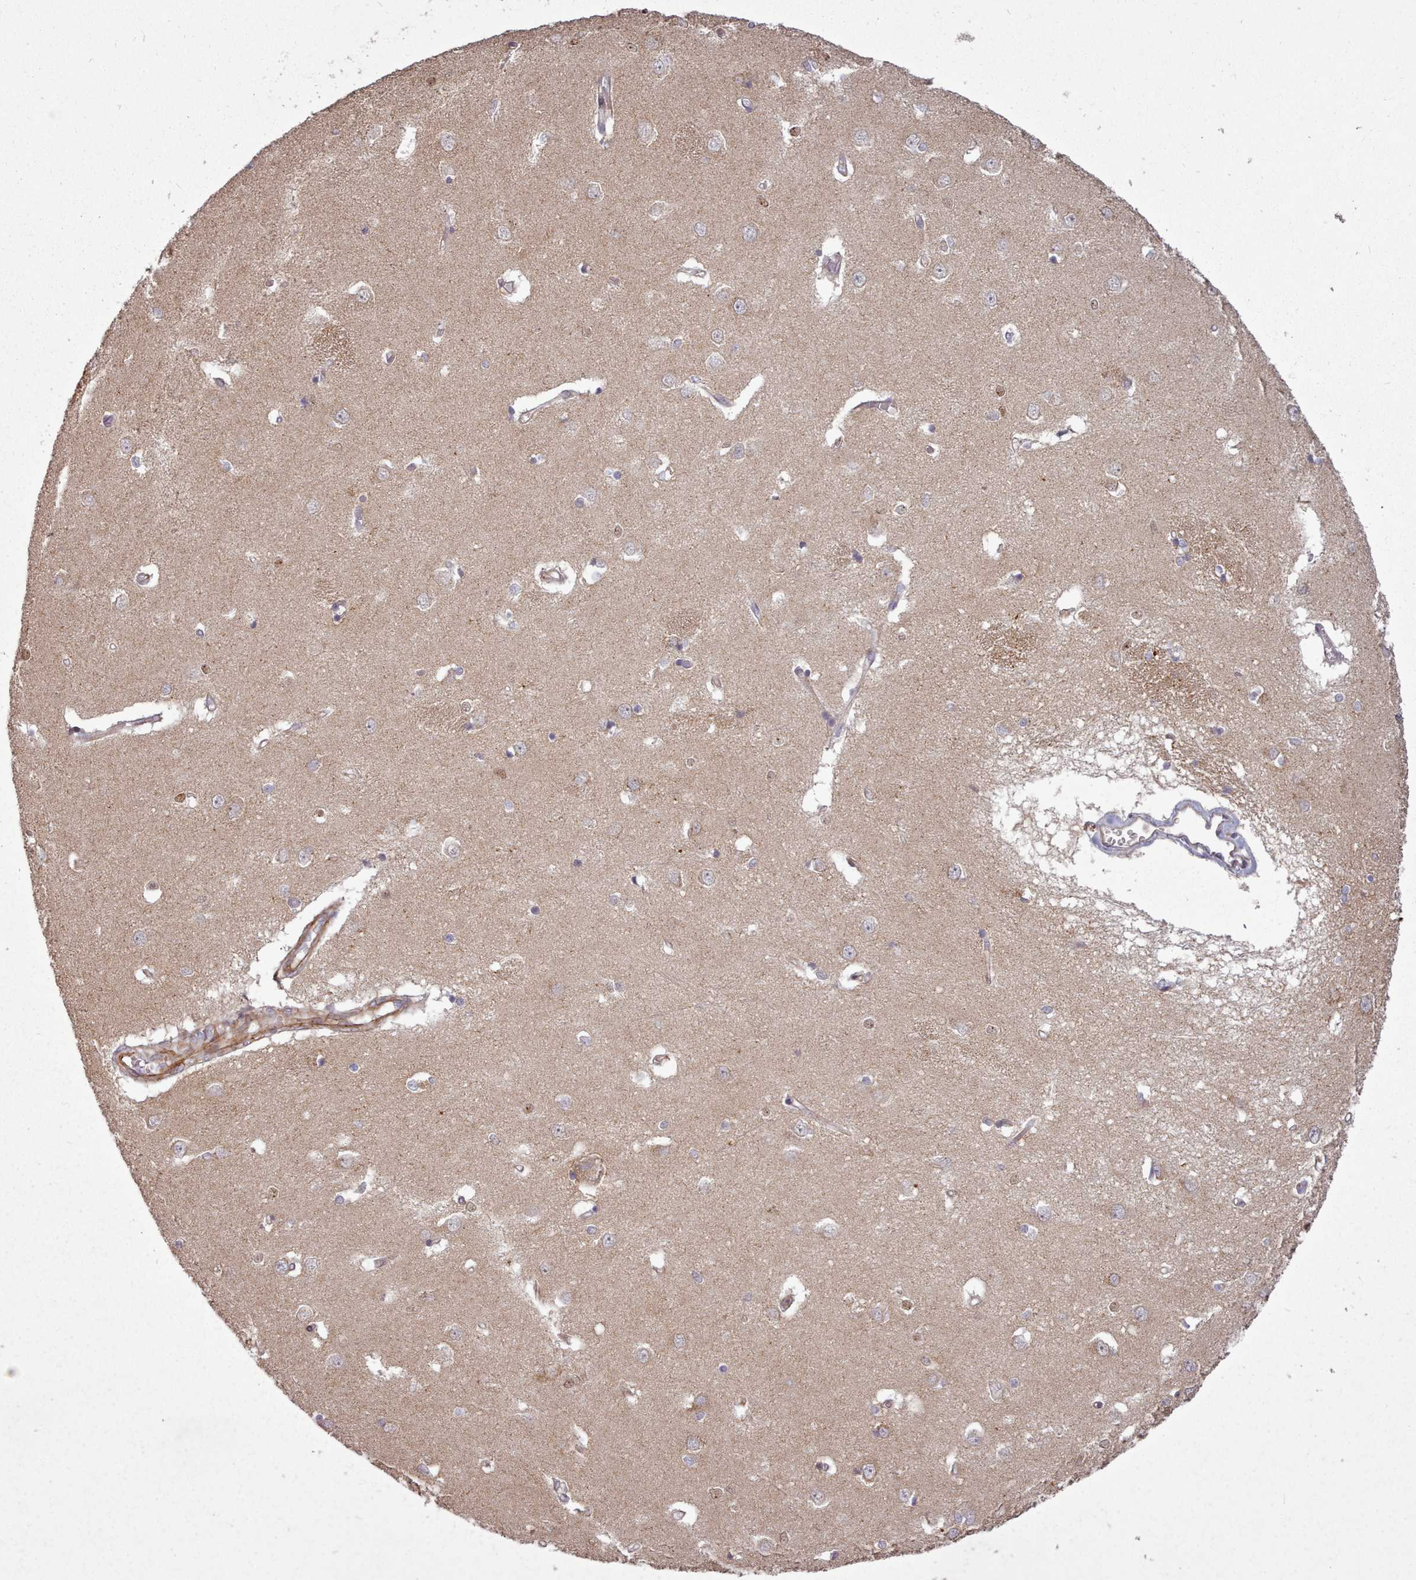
{"staining": {"intensity": "negative", "quantity": "none", "location": "none"}, "tissue": "caudate", "cell_type": "Glial cells", "image_type": "normal", "snomed": [{"axis": "morphology", "description": "Normal tissue, NOS"}, {"axis": "topography", "description": "Lateral ventricle wall"}], "caption": "This is an immunohistochemistry micrograph of normal caudate. There is no positivity in glial cells.", "gene": "GBGT1", "patient": {"sex": "male", "age": 37}}